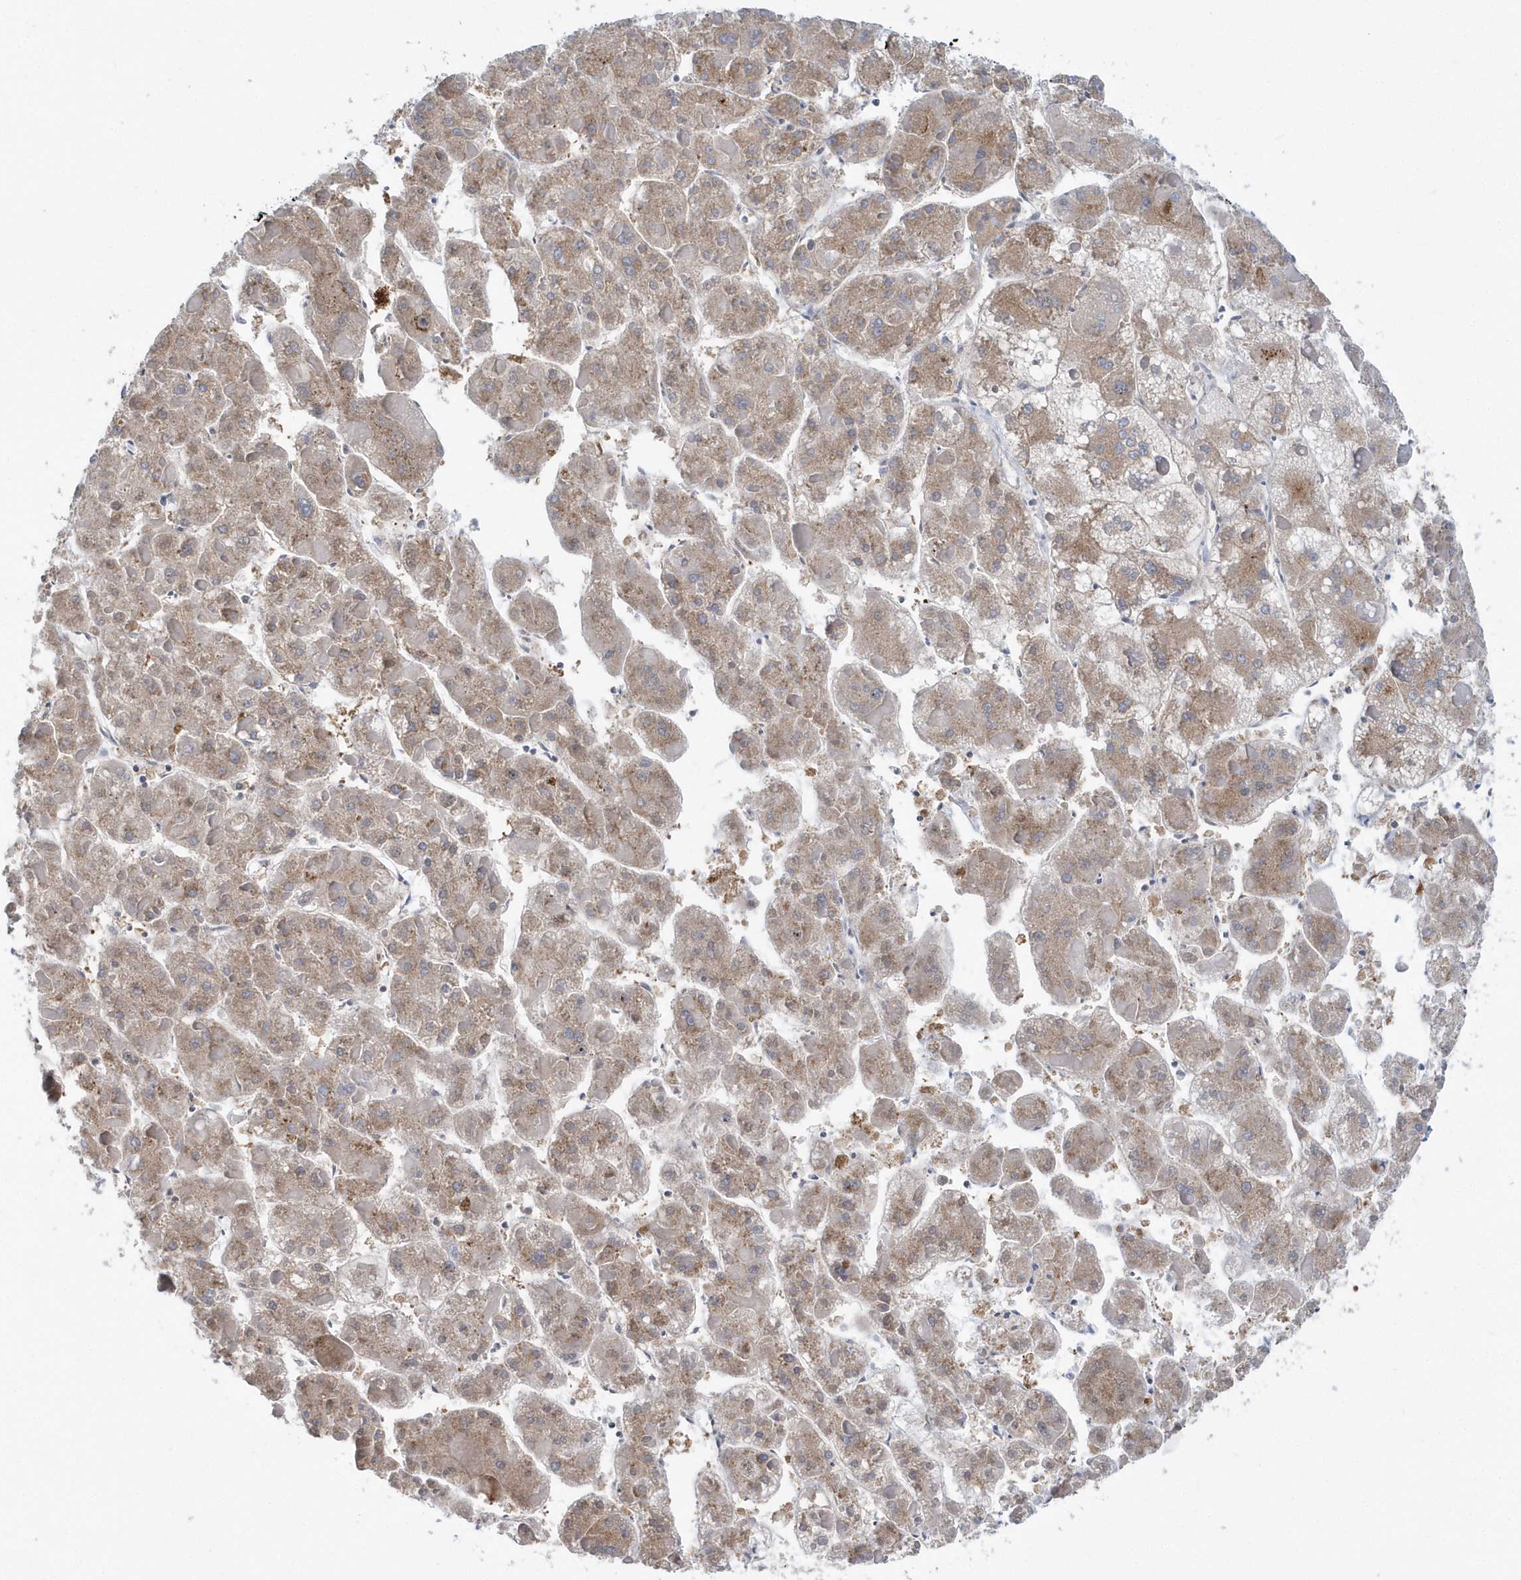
{"staining": {"intensity": "moderate", "quantity": ">75%", "location": "cytoplasmic/membranous"}, "tissue": "liver cancer", "cell_type": "Tumor cells", "image_type": "cancer", "snomed": [{"axis": "morphology", "description": "Carcinoma, Hepatocellular, NOS"}, {"axis": "topography", "description": "Liver"}], "caption": "IHC of human liver cancer displays medium levels of moderate cytoplasmic/membranous expression in approximately >75% of tumor cells.", "gene": "EIF3C", "patient": {"sex": "female", "age": 73}}